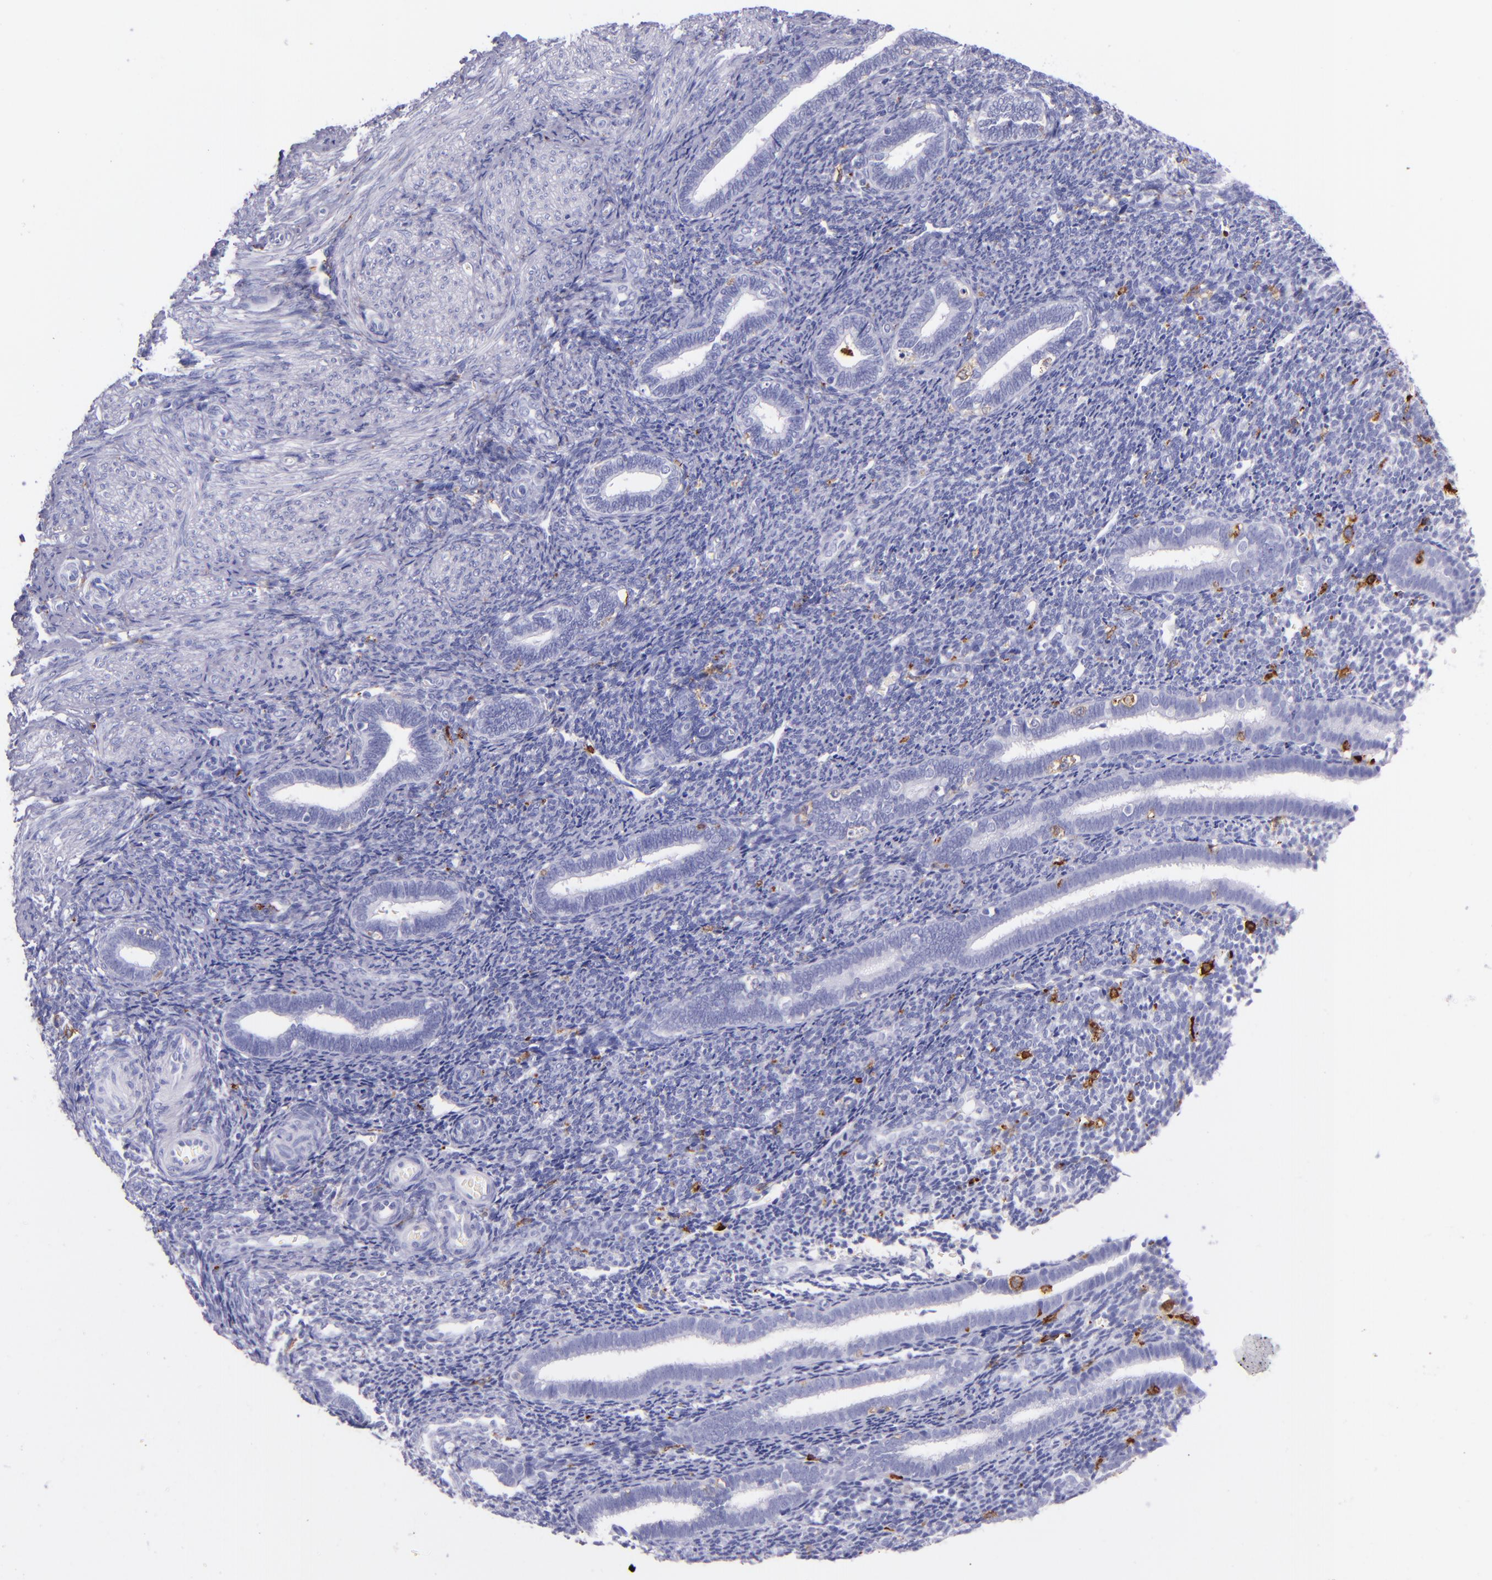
{"staining": {"intensity": "negative", "quantity": "none", "location": "none"}, "tissue": "endometrium", "cell_type": "Cells in endometrial stroma", "image_type": "normal", "snomed": [{"axis": "morphology", "description": "Normal tissue, NOS"}, {"axis": "topography", "description": "Endometrium"}], "caption": "Immunohistochemistry (IHC) photomicrograph of normal endometrium: human endometrium stained with DAB (3,3'-diaminobenzidine) demonstrates no significant protein expression in cells in endometrial stroma. (Stains: DAB (3,3'-diaminobenzidine) IHC with hematoxylin counter stain, Microscopy: brightfield microscopy at high magnification).", "gene": "CD163", "patient": {"sex": "female", "age": 27}}